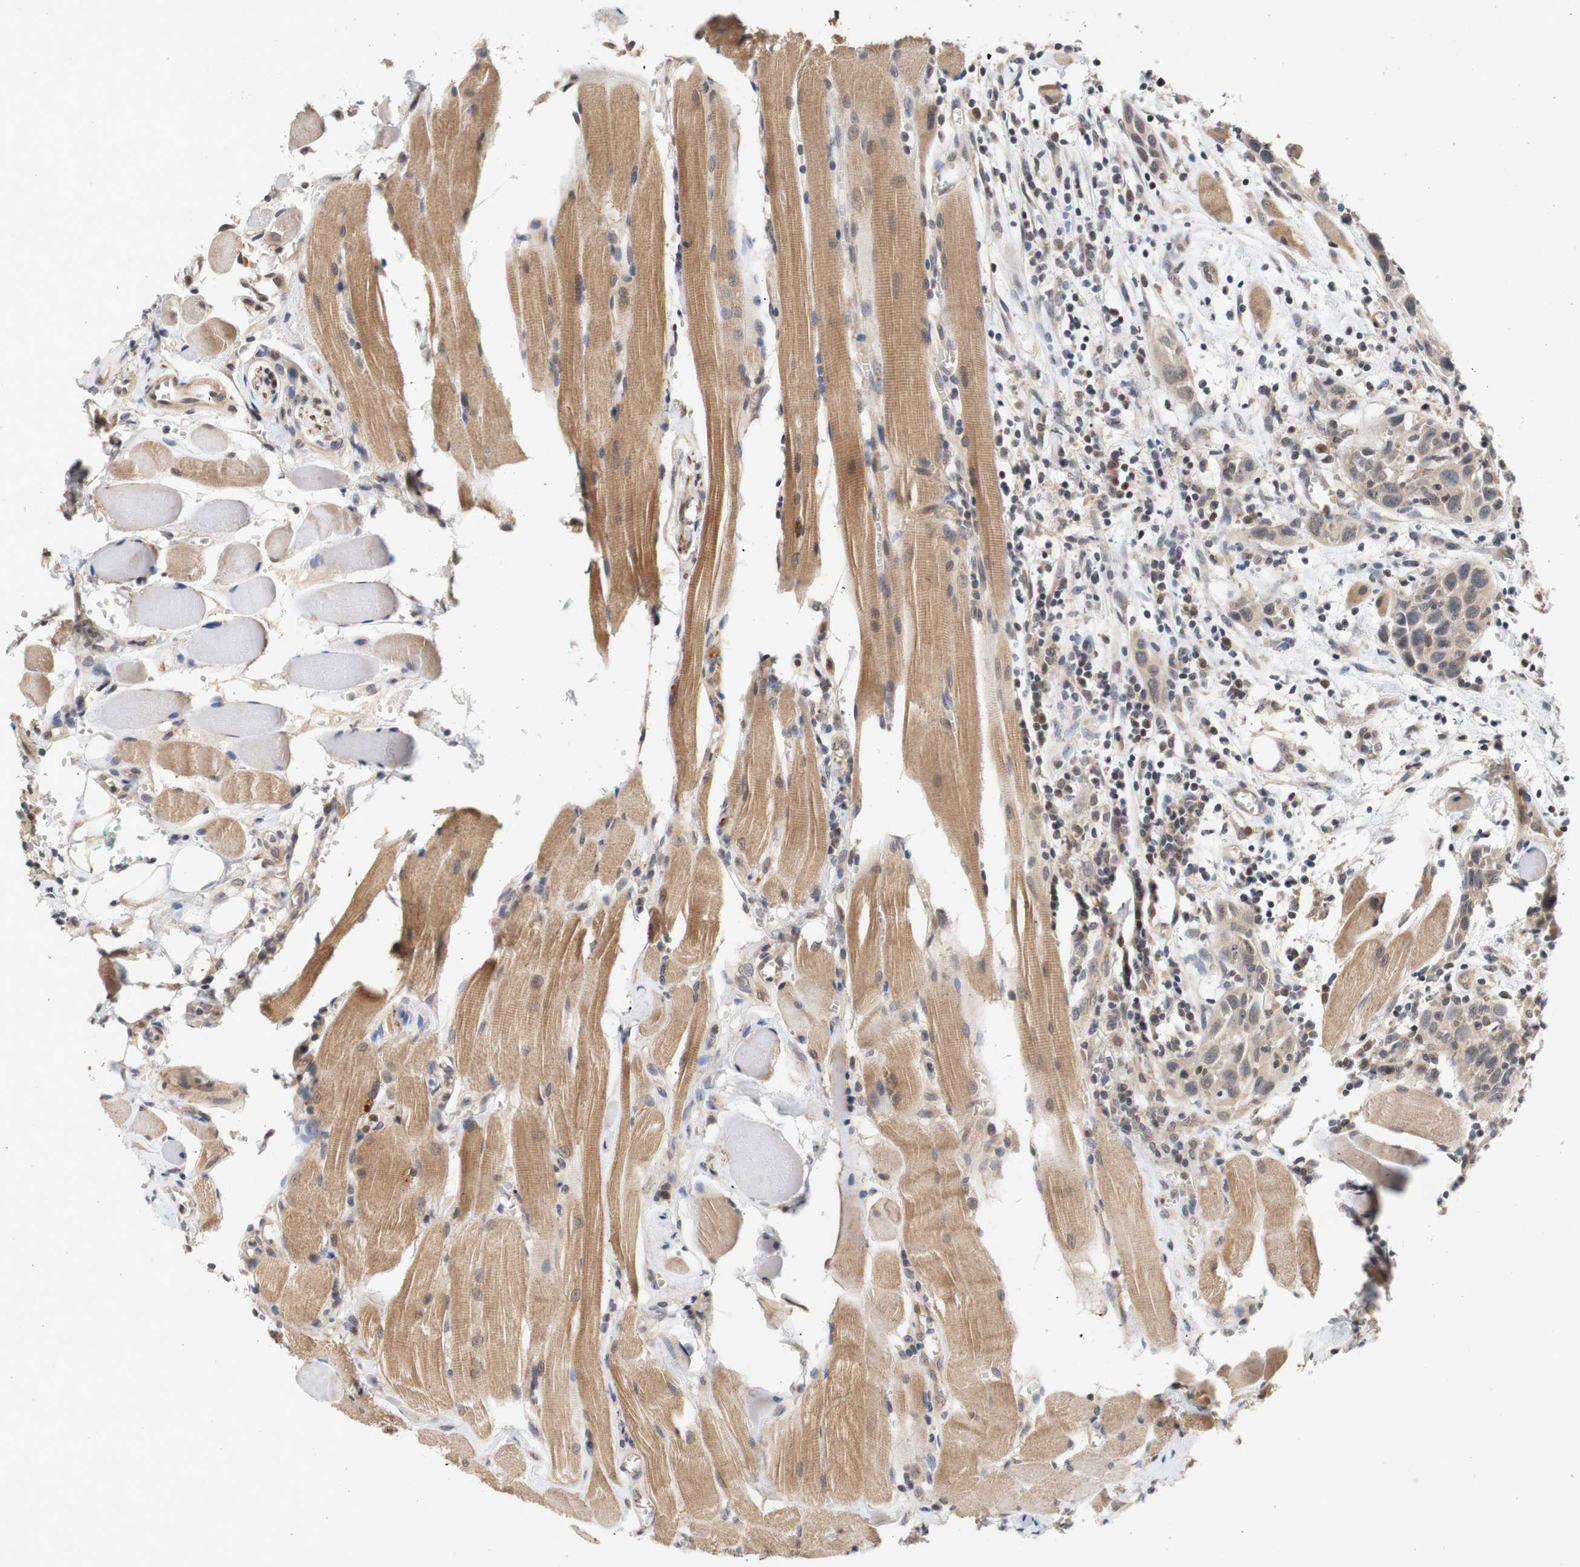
{"staining": {"intensity": "moderate", "quantity": ">75%", "location": "cytoplasmic/membranous"}, "tissue": "head and neck cancer", "cell_type": "Tumor cells", "image_type": "cancer", "snomed": [{"axis": "morphology", "description": "Squamous cell carcinoma, NOS"}, {"axis": "topography", "description": "Oral tissue"}, {"axis": "topography", "description": "Head-Neck"}], "caption": "Brown immunohistochemical staining in human head and neck cancer demonstrates moderate cytoplasmic/membranous positivity in about >75% of tumor cells.", "gene": "PIN1", "patient": {"sex": "female", "age": 50}}